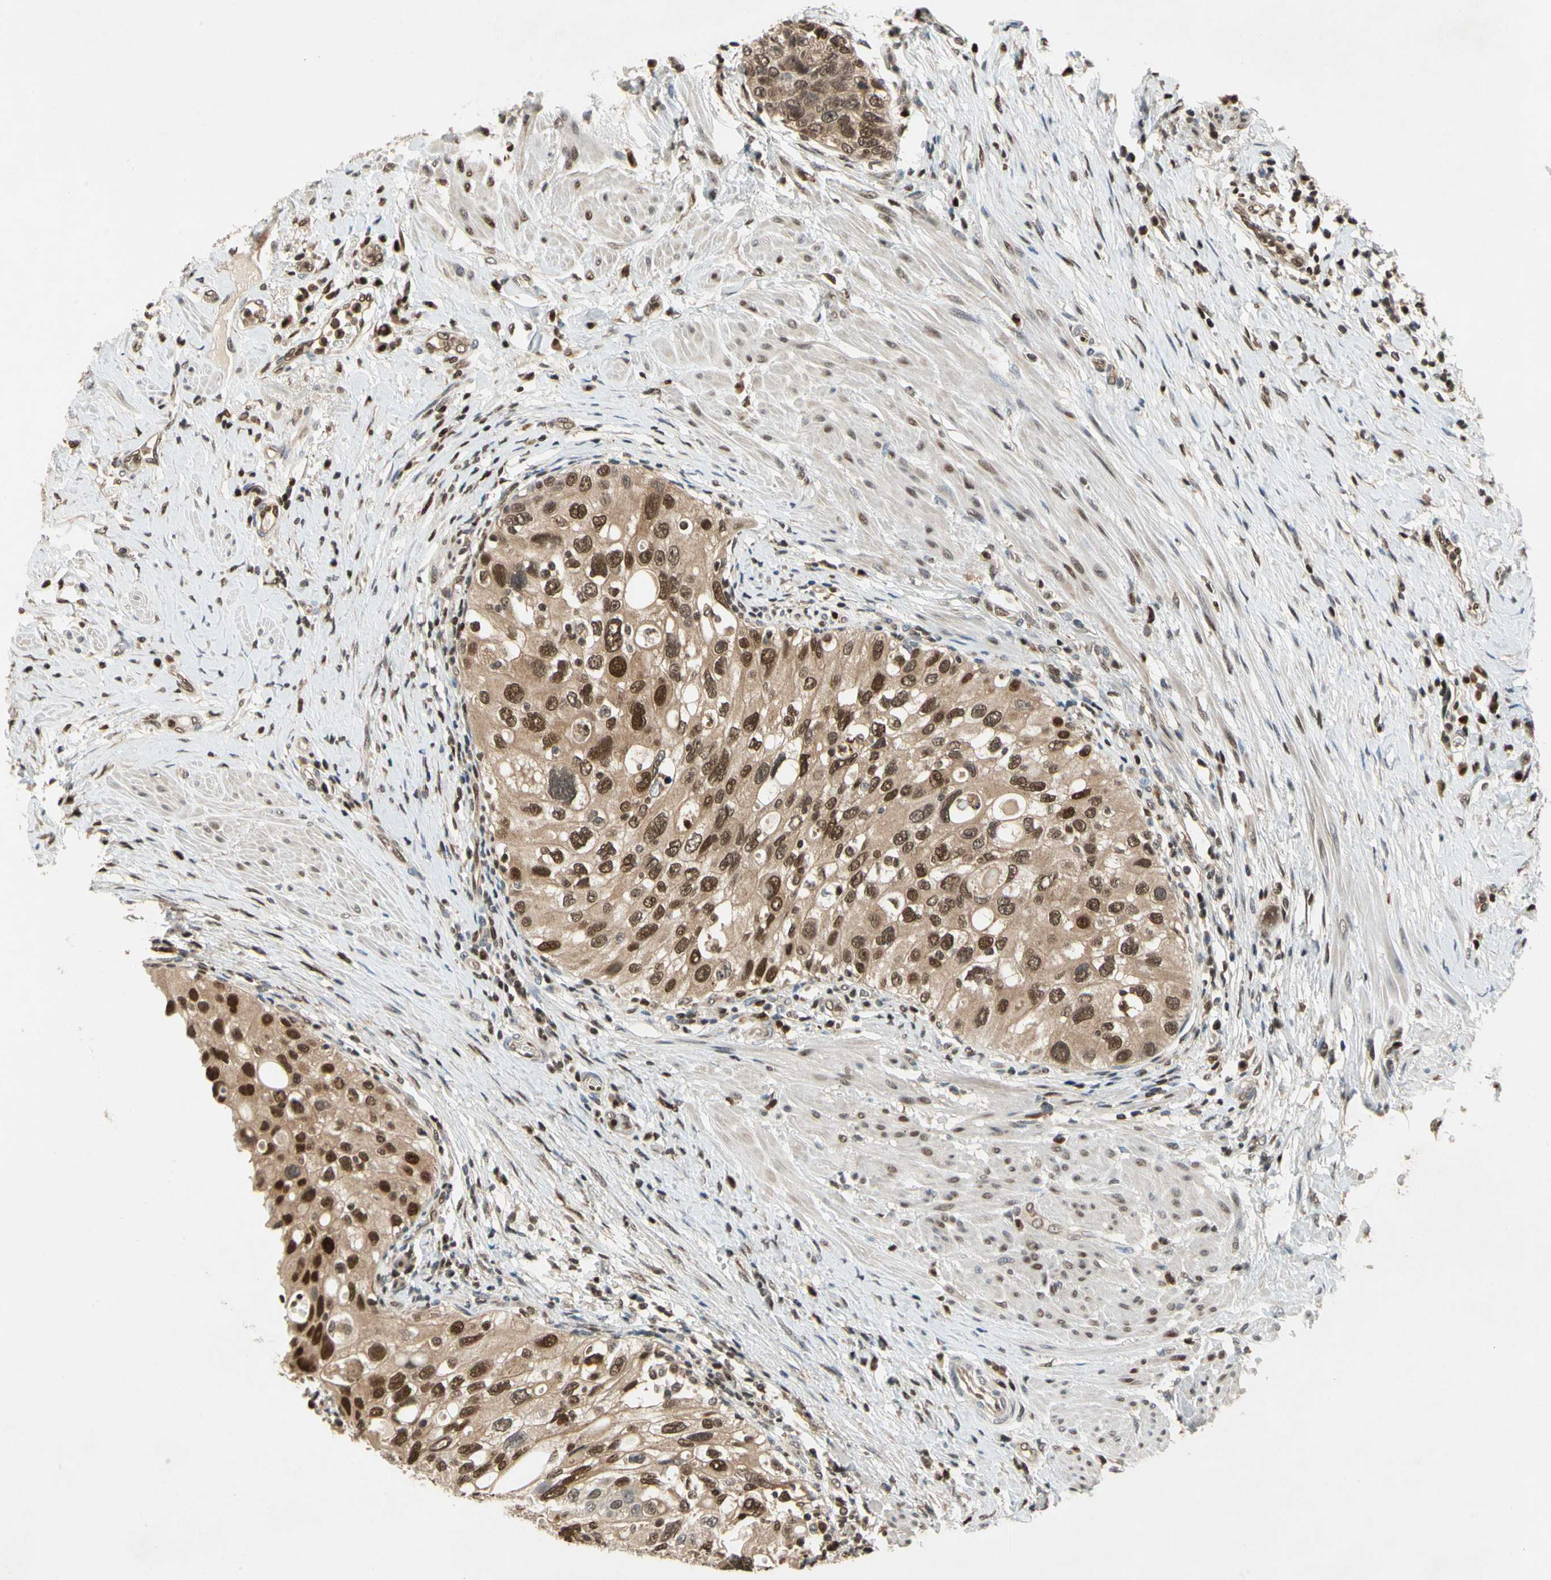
{"staining": {"intensity": "strong", "quantity": ">75%", "location": "nuclear"}, "tissue": "urothelial cancer", "cell_type": "Tumor cells", "image_type": "cancer", "snomed": [{"axis": "morphology", "description": "Urothelial carcinoma, High grade"}, {"axis": "topography", "description": "Urinary bladder"}], "caption": "A high-resolution photomicrograph shows IHC staining of urothelial cancer, which reveals strong nuclear positivity in approximately >75% of tumor cells. Nuclei are stained in blue.", "gene": "GSR", "patient": {"sex": "female", "age": 56}}